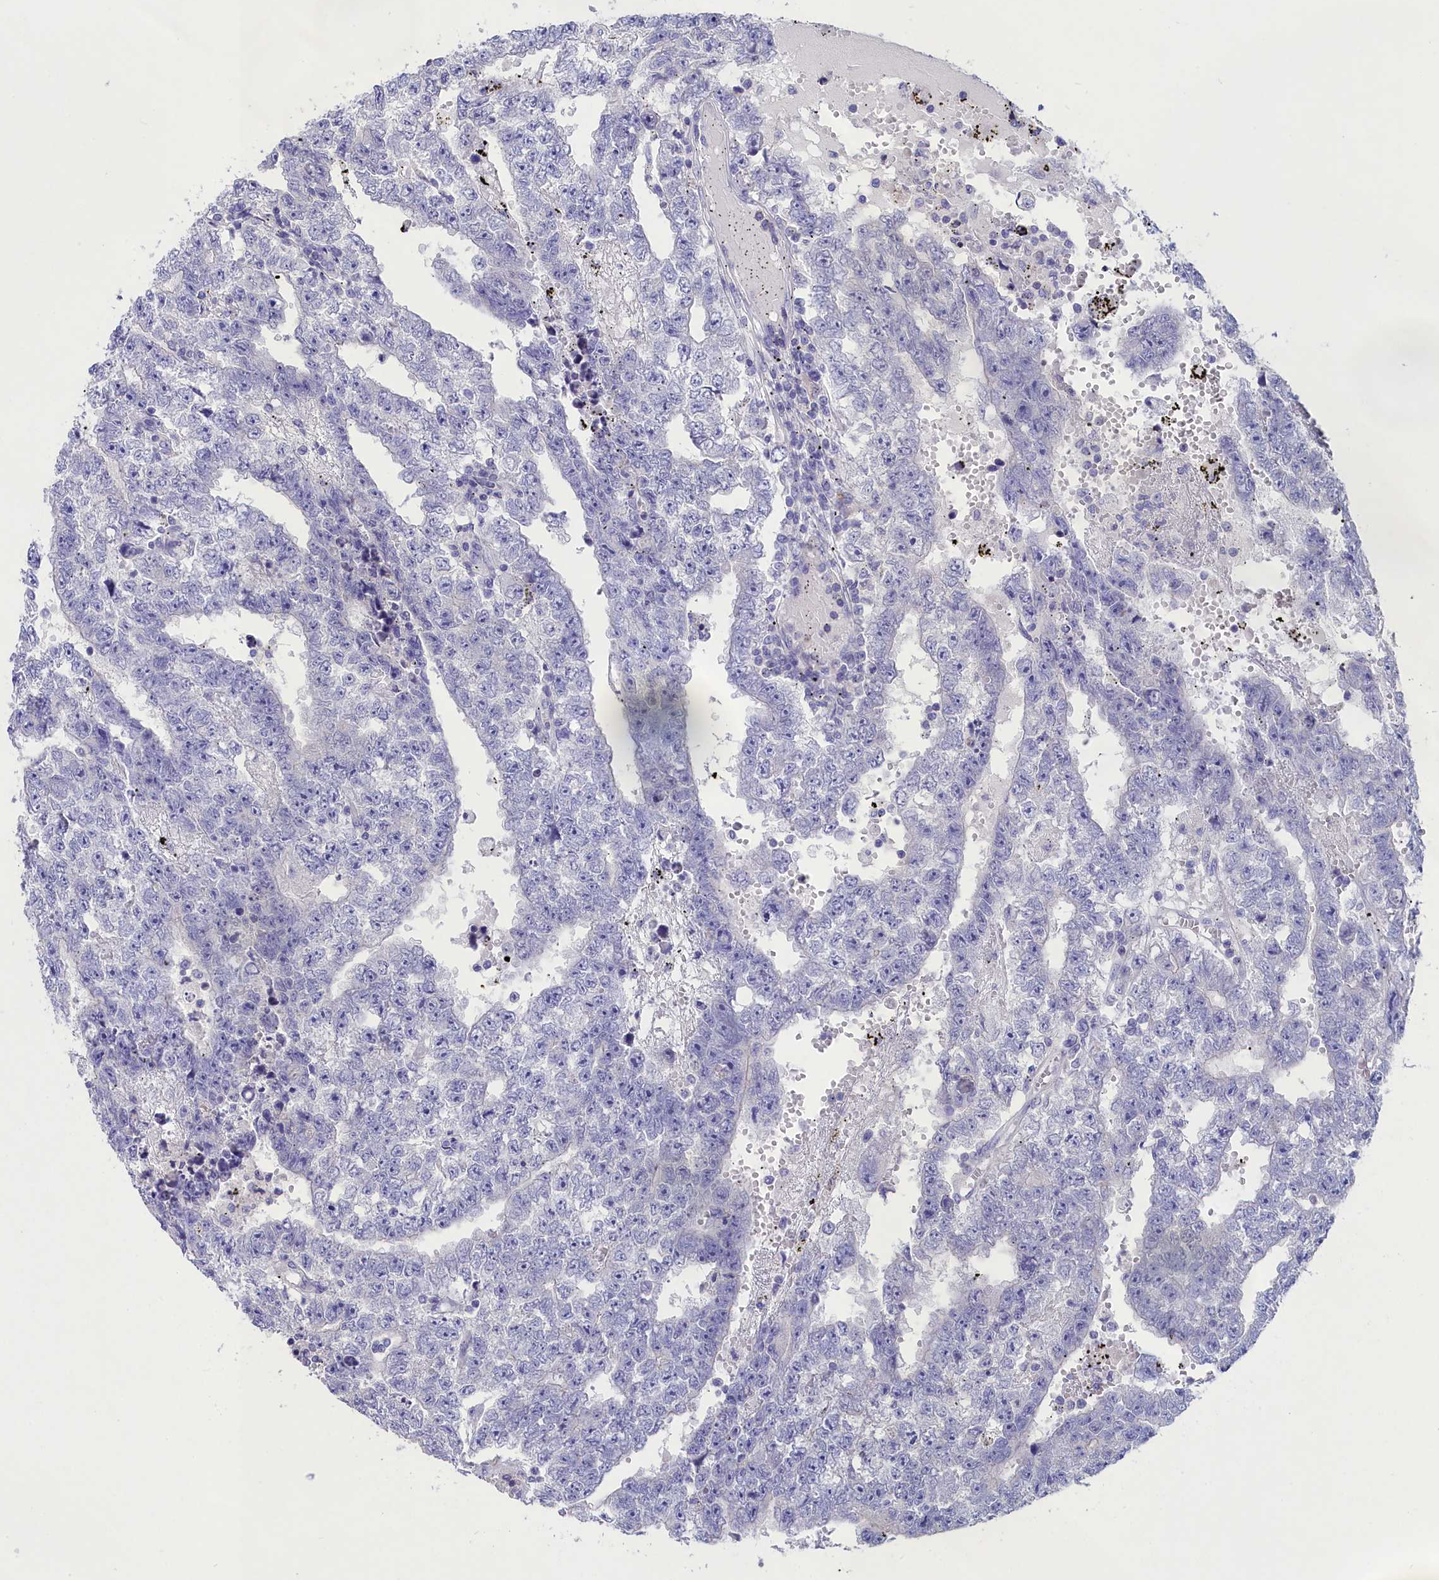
{"staining": {"intensity": "negative", "quantity": "none", "location": "none"}, "tissue": "testis cancer", "cell_type": "Tumor cells", "image_type": "cancer", "snomed": [{"axis": "morphology", "description": "Carcinoma, Embryonal, NOS"}, {"axis": "topography", "description": "Testis"}], "caption": "Immunohistochemical staining of testis embryonal carcinoma shows no significant positivity in tumor cells.", "gene": "PRDM12", "patient": {"sex": "male", "age": 25}}